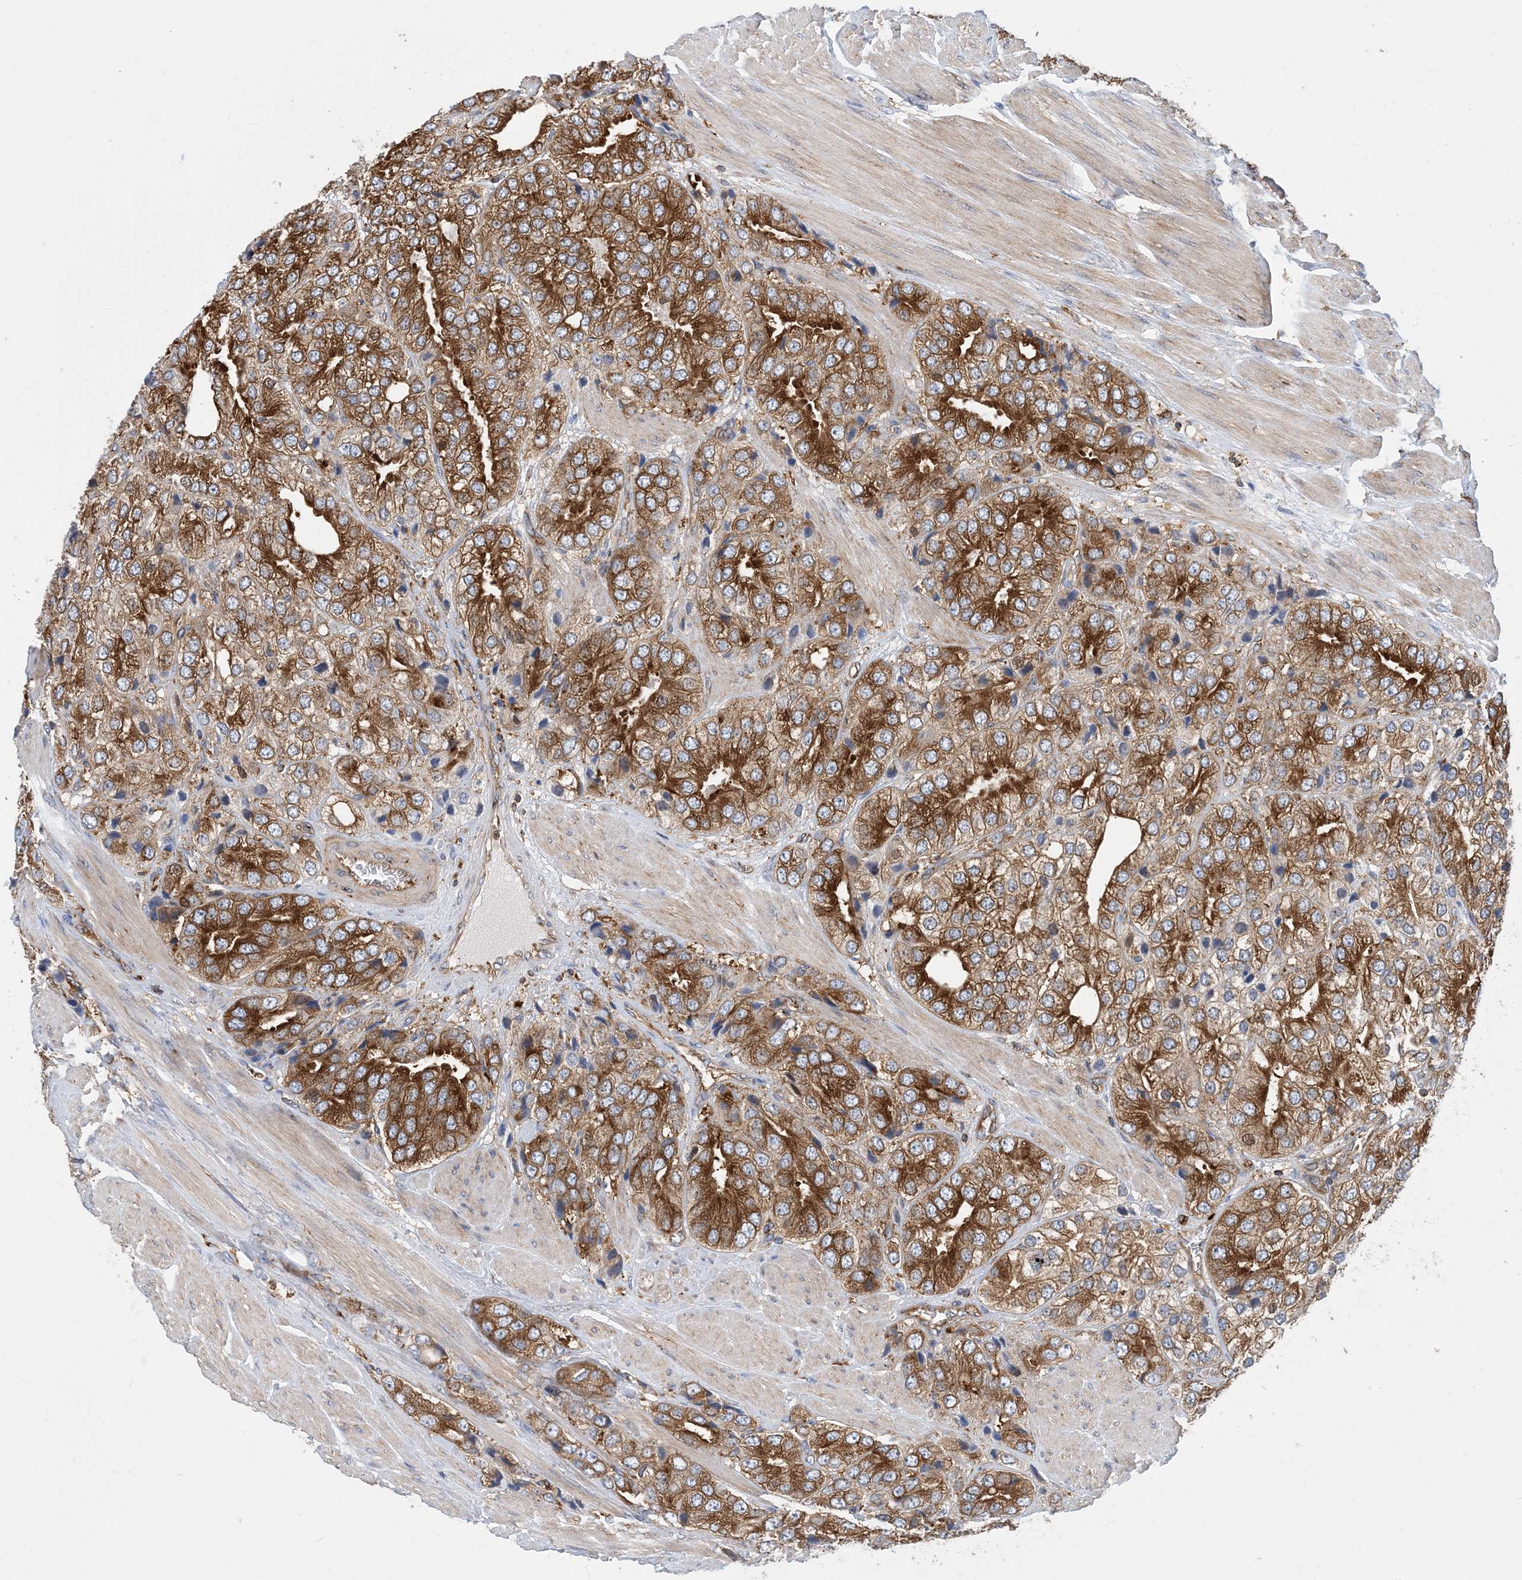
{"staining": {"intensity": "moderate", "quantity": ">75%", "location": "cytoplasmic/membranous"}, "tissue": "prostate cancer", "cell_type": "Tumor cells", "image_type": "cancer", "snomed": [{"axis": "morphology", "description": "Adenocarcinoma, High grade"}, {"axis": "topography", "description": "Prostate"}], "caption": "Human high-grade adenocarcinoma (prostate) stained for a protein (brown) demonstrates moderate cytoplasmic/membranous positive expression in about >75% of tumor cells.", "gene": "DYNC1LI1", "patient": {"sex": "male", "age": 50}}